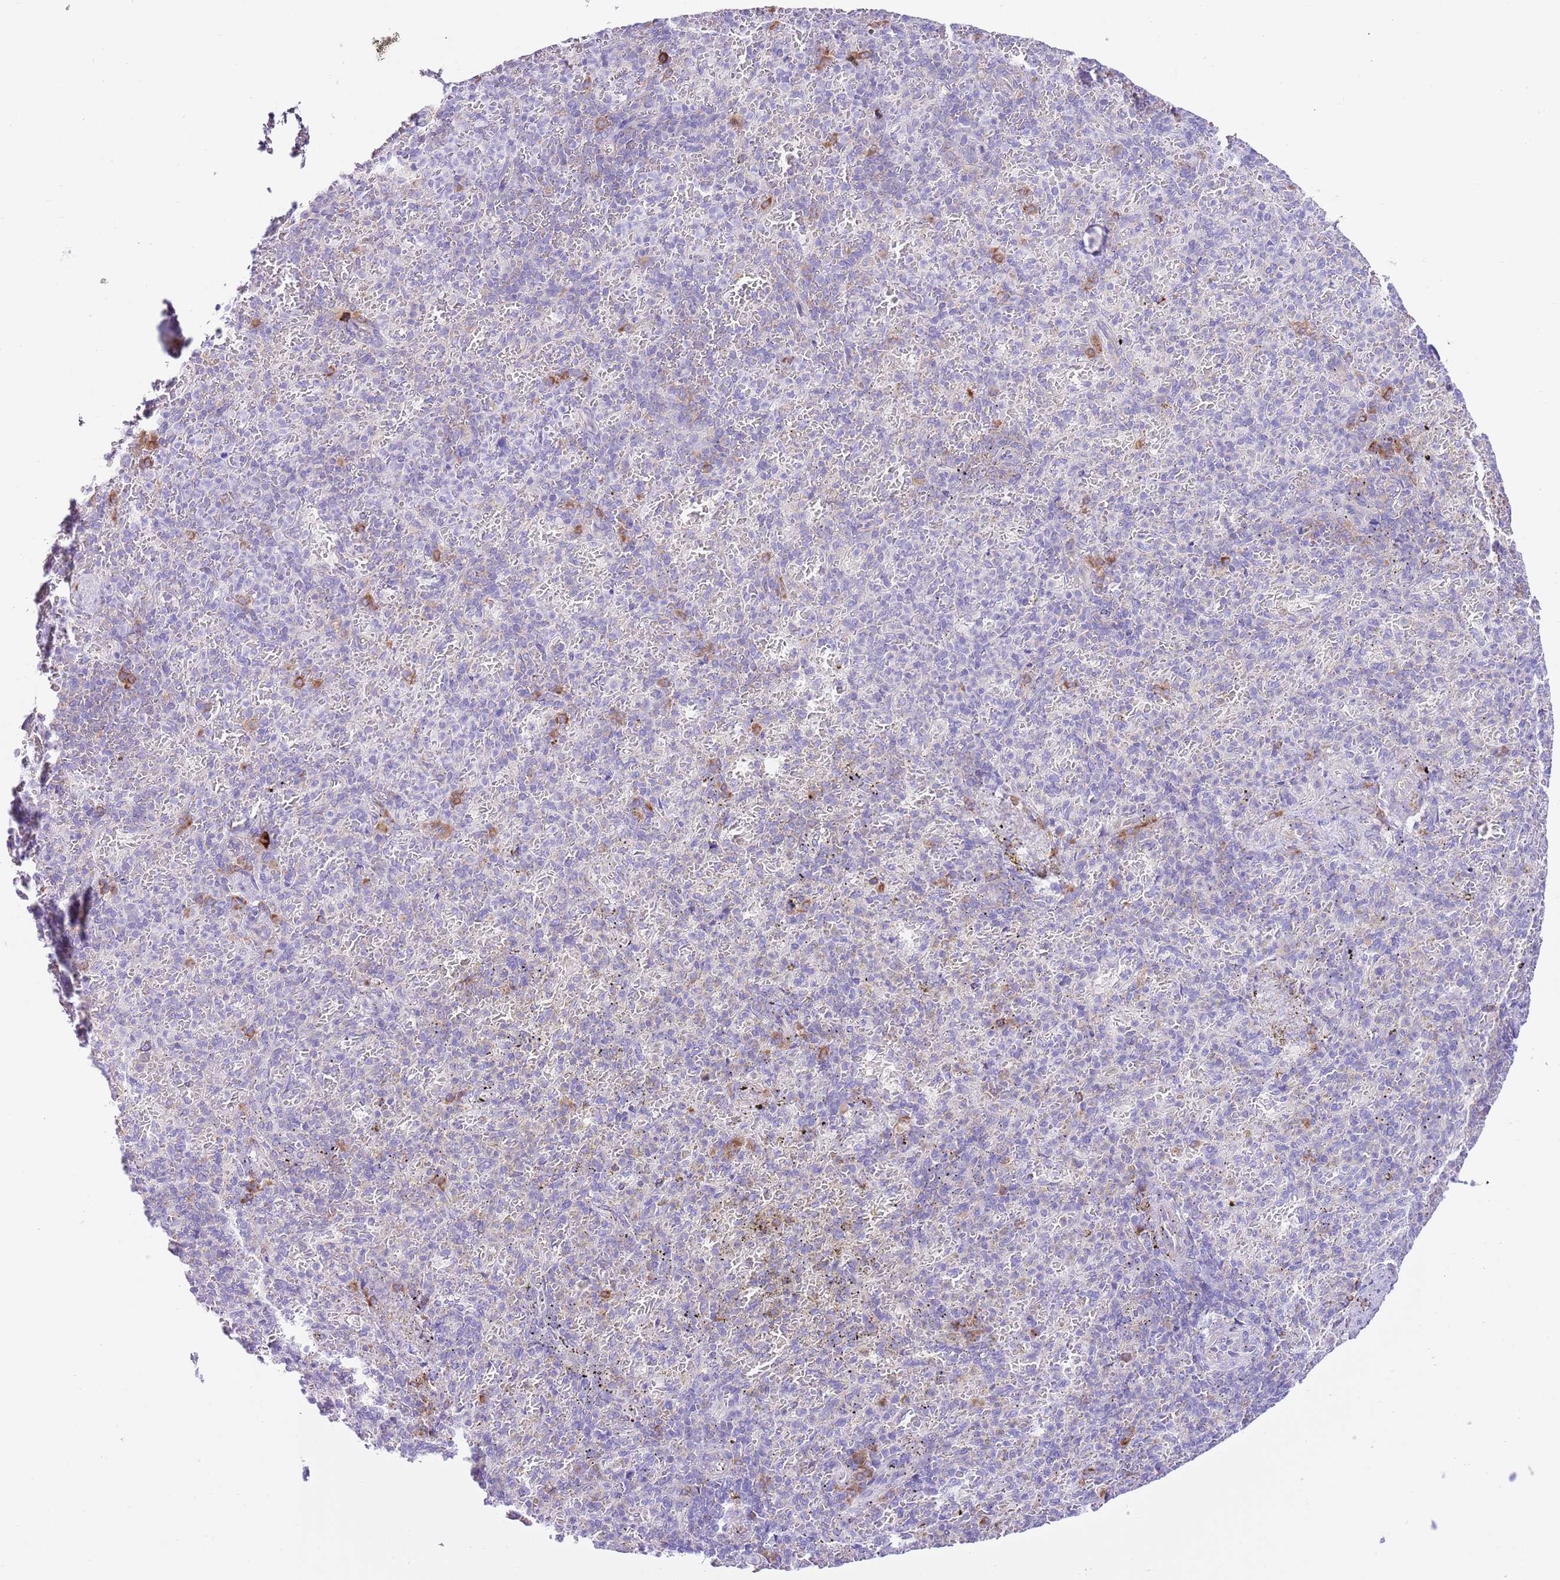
{"staining": {"intensity": "moderate", "quantity": "<25%", "location": "cytoplasmic/membranous"}, "tissue": "spleen", "cell_type": "Cells in red pulp", "image_type": "normal", "snomed": [{"axis": "morphology", "description": "Normal tissue, NOS"}, {"axis": "topography", "description": "Spleen"}], "caption": "Spleen stained with IHC demonstrates moderate cytoplasmic/membranous expression in about <25% of cells in red pulp.", "gene": "RPS10", "patient": {"sex": "female", "age": 74}}